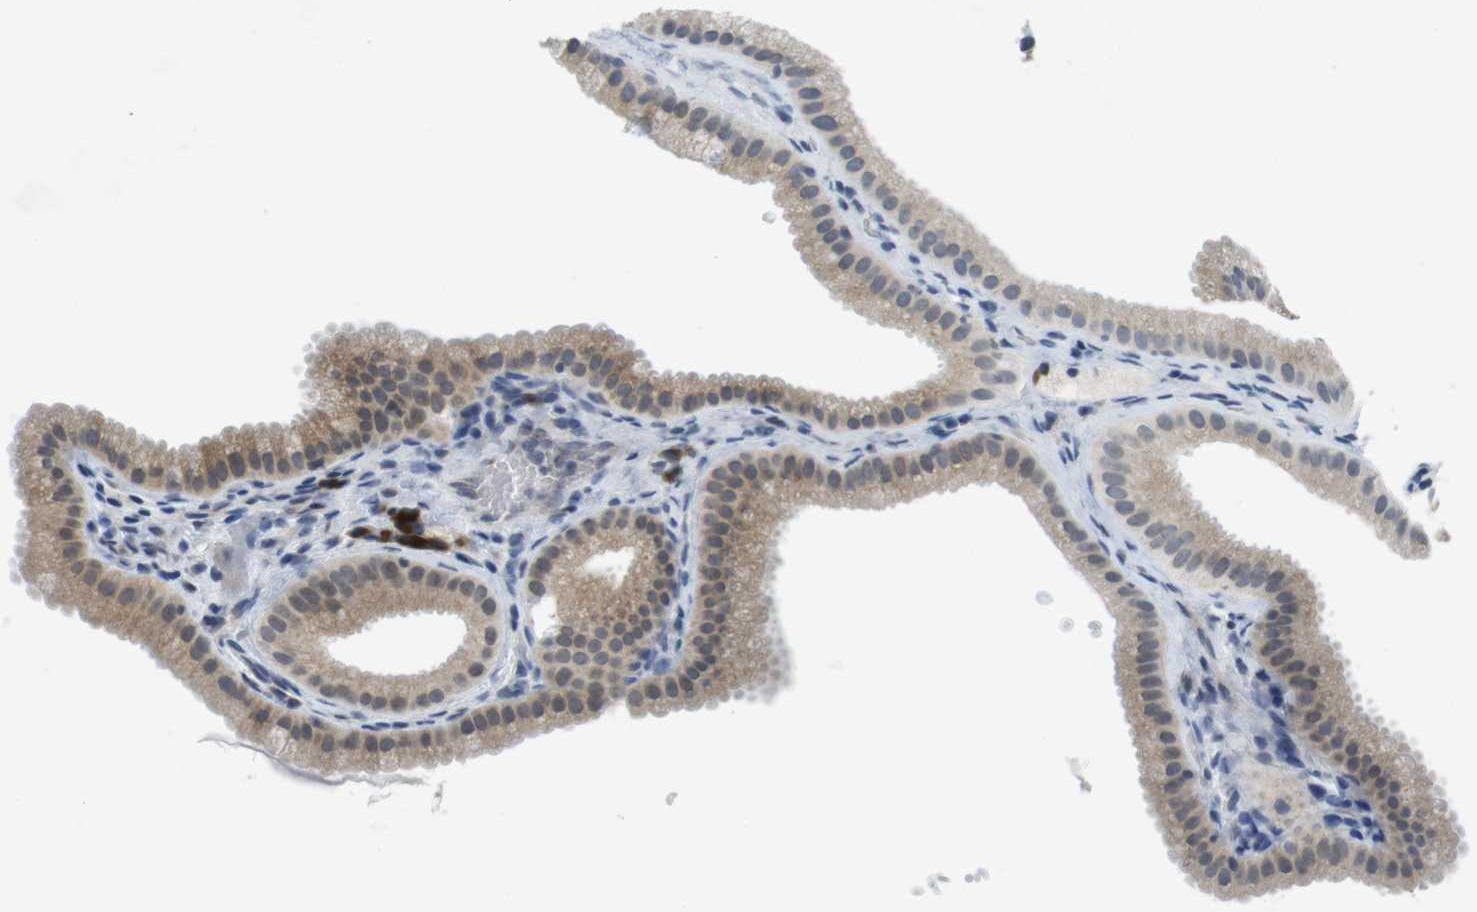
{"staining": {"intensity": "moderate", "quantity": ">75%", "location": "cytoplasmic/membranous"}, "tissue": "gallbladder", "cell_type": "Glandular cells", "image_type": "normal", "snomed": [{"axis": "morphology", "description": "Normal tissue, NOS"}, {"axis": "topography", "description": "Gallbladder"}], "caption": "A high-resolution image shows immunohistochemistry (IHC) staining of normal gallbladder, which demonstrates moderate cytoplasmic/membranous positivity in approximately >75% of glandular cells.", "gene": "ERGIC3", "patient": {"sex": "female", "age": 64}}